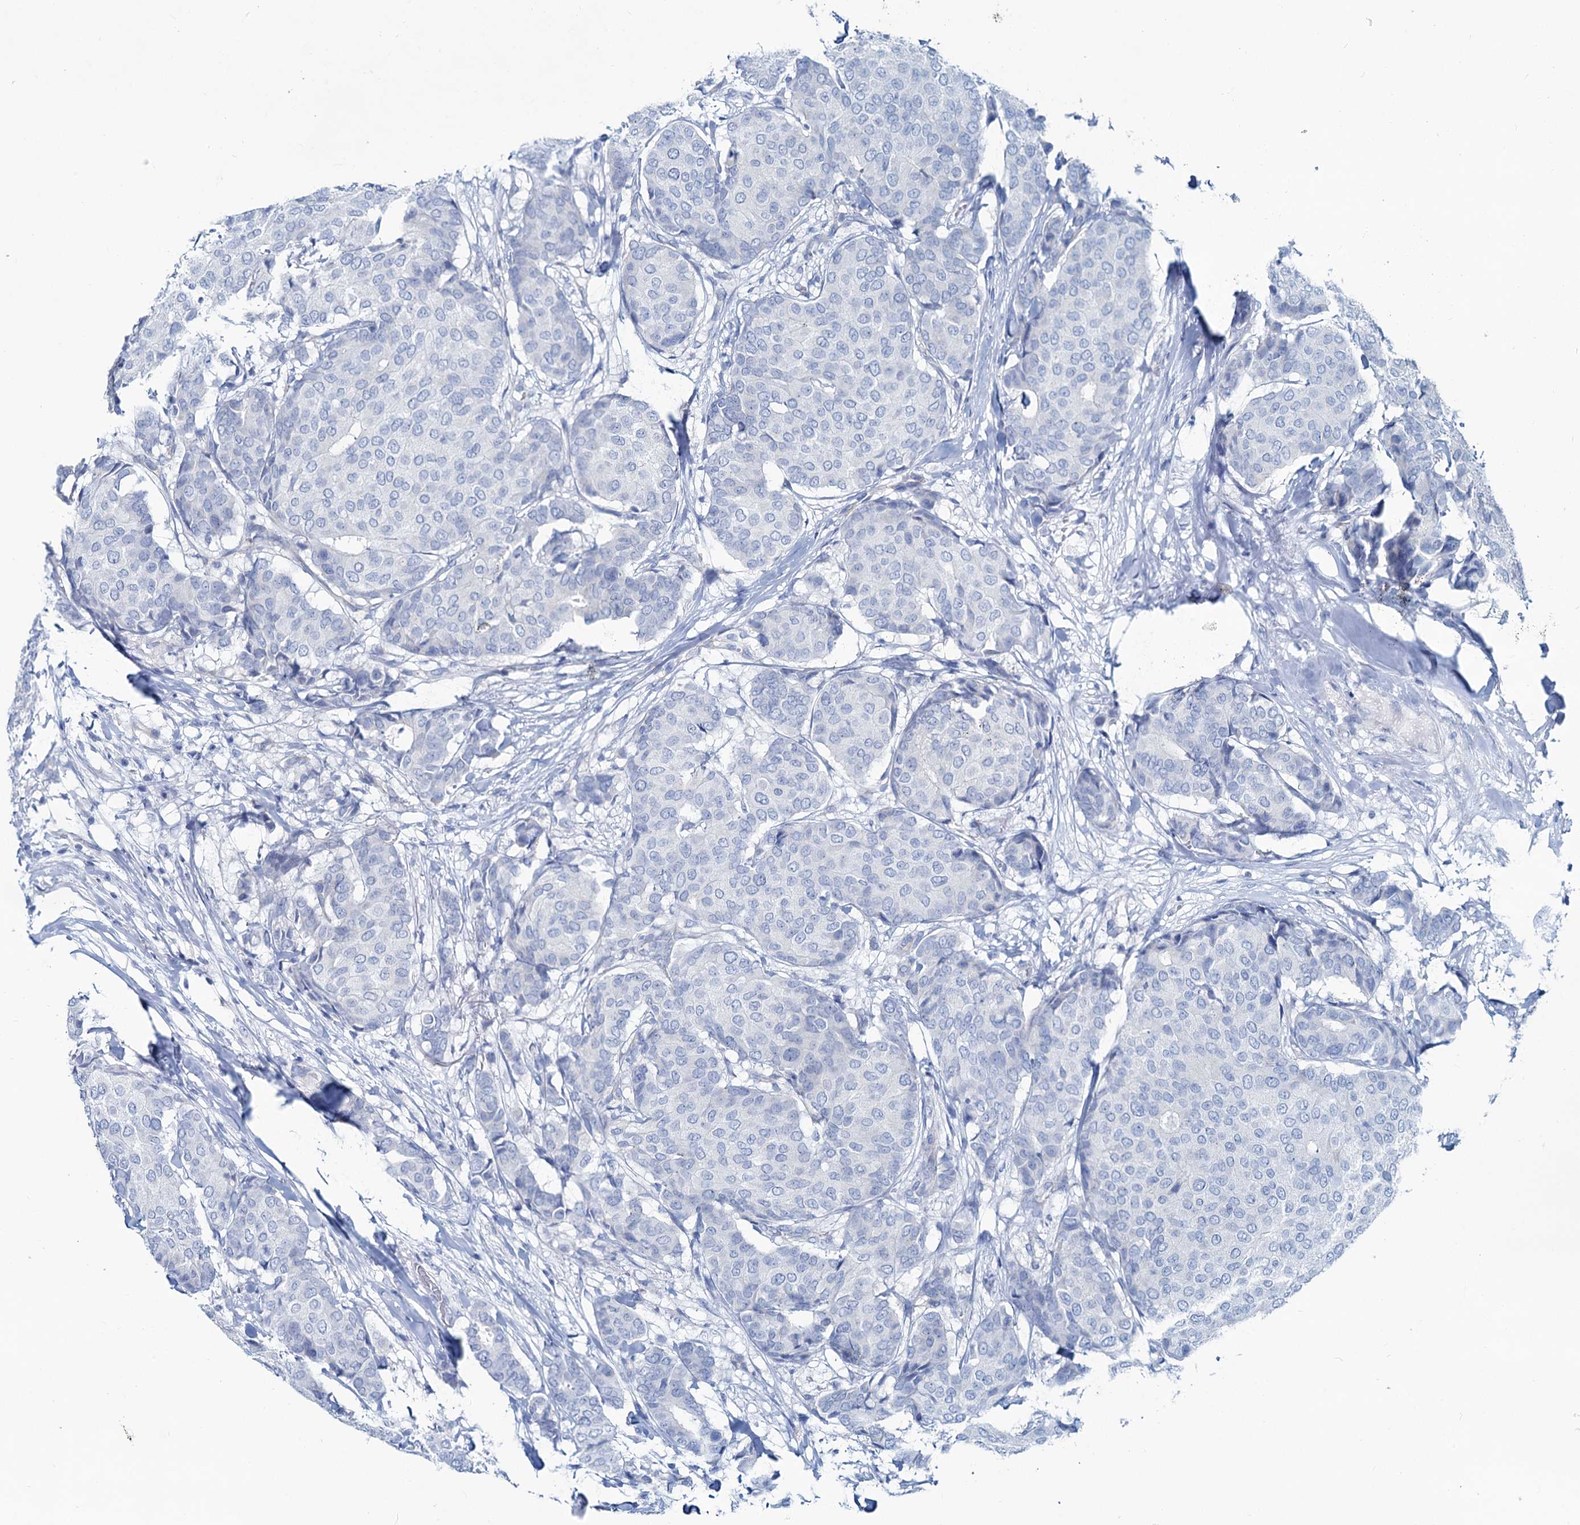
{"staining": {"intensity": "negative", "quantity": "none", "location": "none"}, "tissue": "breast cancer", "cell_type": "Tumor cells", "image_type": "cancer", "snomed": [{"axis": "morphology", "description": "Duct carcinoma"}, {"axis": "topography", "description": "Breast"}], "caption": "A high-resolution photomicrograph shows immunohistochemistry (IHC) staining of breast intraductal carcinoma, which shows no significant staining in tumor cells.", "gene": "SLC1A3", "patient": {"sex": "female", "age": 75}}